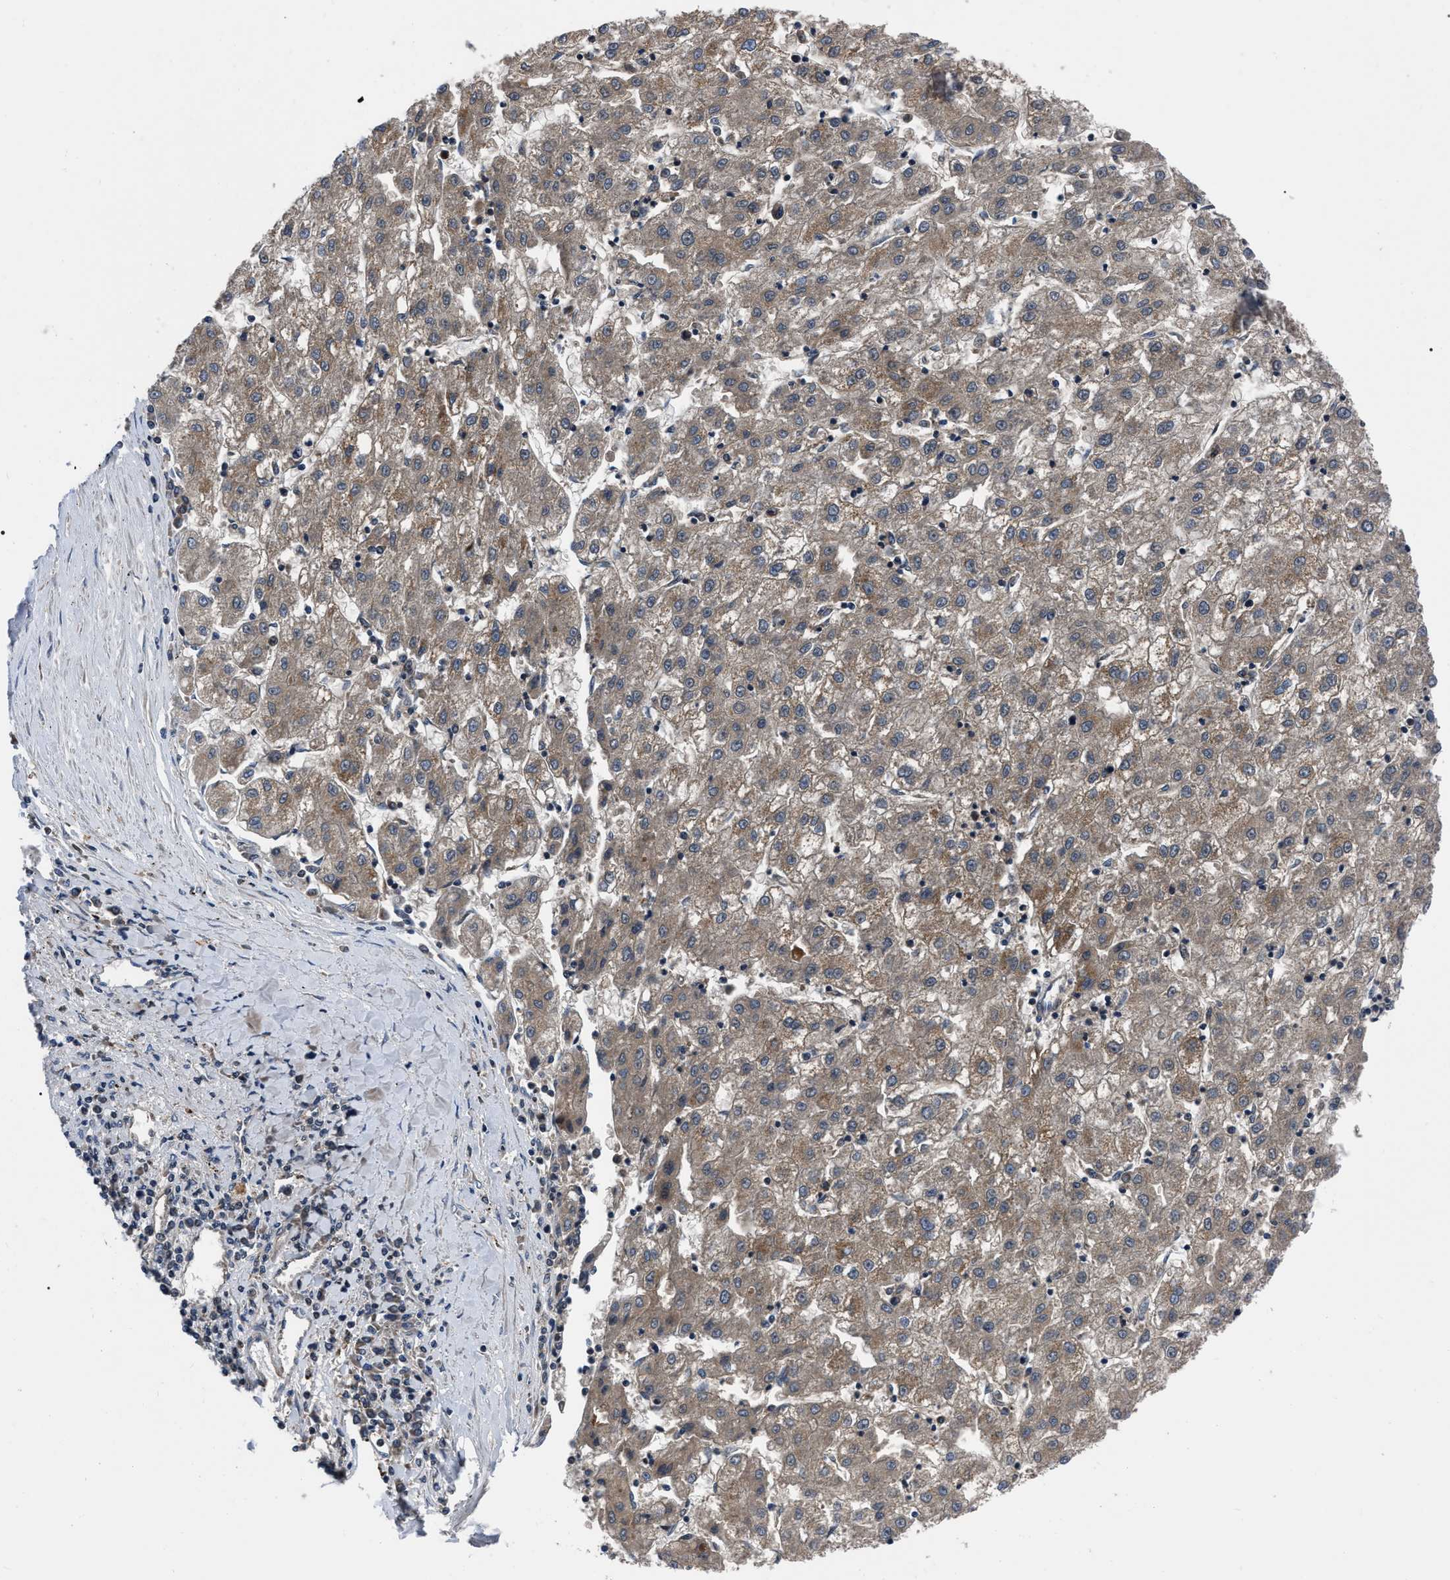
{"staining": {"intensity": "moderate", "quantity": ">75%", "location": "cytoplasmic/membranous"}, "tissue": "liver cancer", "cell_type": "Tumor cells", "image_type": "cancer", "snomed": [{"axis": "morphology", "description": "Carcinoma, Hepatocellular, NOS"}, {"axis": "topography", "description": "Liver"}], "caption": "Protein expression analysis of liver cancer (hepatocellular carcinoma) demonstrates moderate cytoplasmic/membranous positivity in about >75% of tumor cells.", "gene": "PPWD1", "patient": {"sex": "male", "age": 72}}